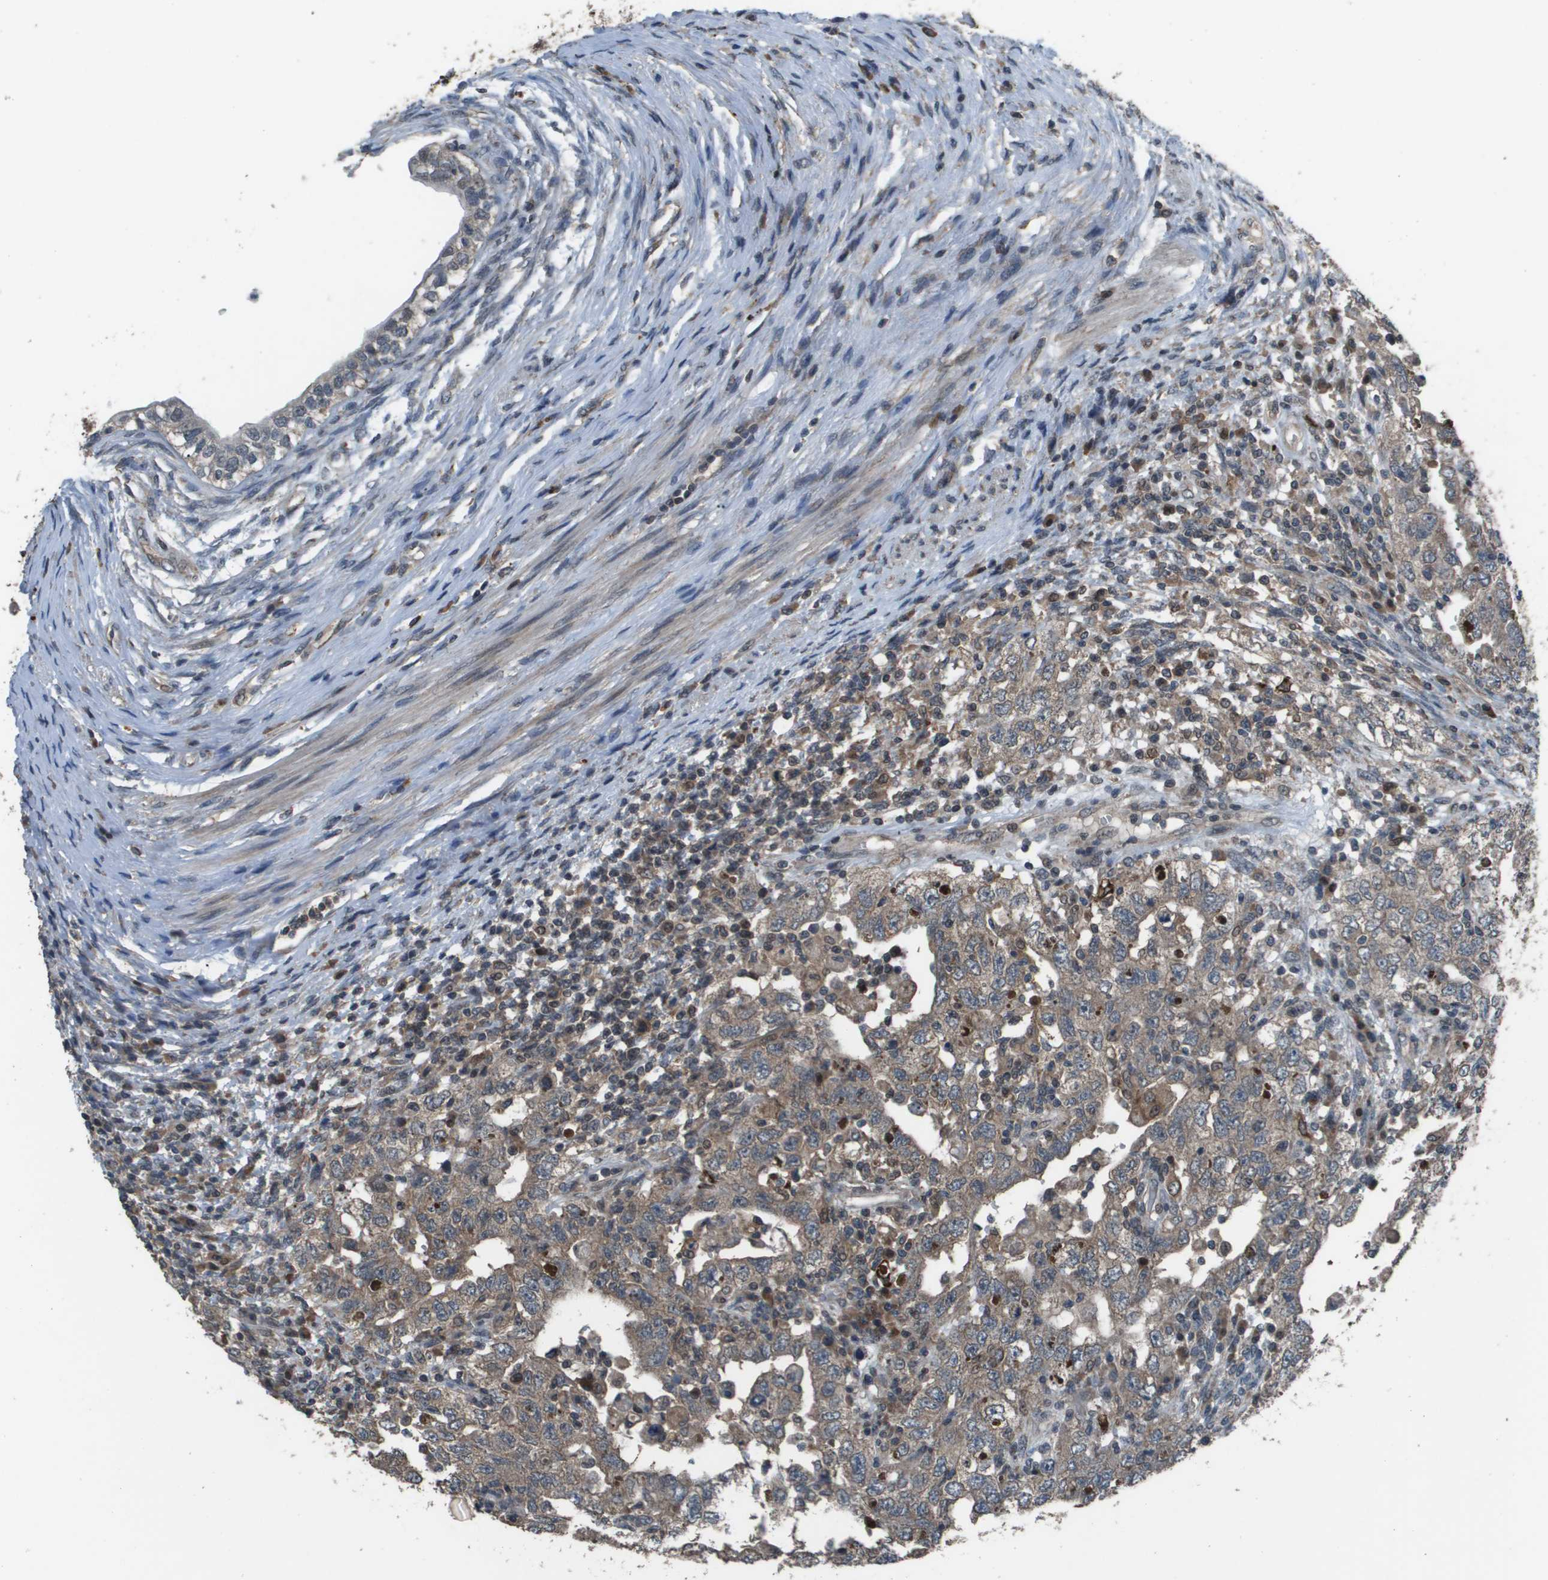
{"staining": {"intensity": "weak", "quantity": "25%-75%", "location": "cytoplasmic/membranous"}, "tissue": "testis cancer", "cell_type": "Tumor cells", "image_type": "cancer", "snomed": [{"axis": "morphology", "description": "Carcinoma, Embryonal, NOS"}, {"axis": "topography", "description": "Testis"}], "caption": "Immunohistochemical staining of testis cancer exhibits weak cytoplasmic/membranous protein positivity in about 25%-75% of tumor cells.", "gene": "GOSR2", "patient": {"sex": "male", "age": 26}}